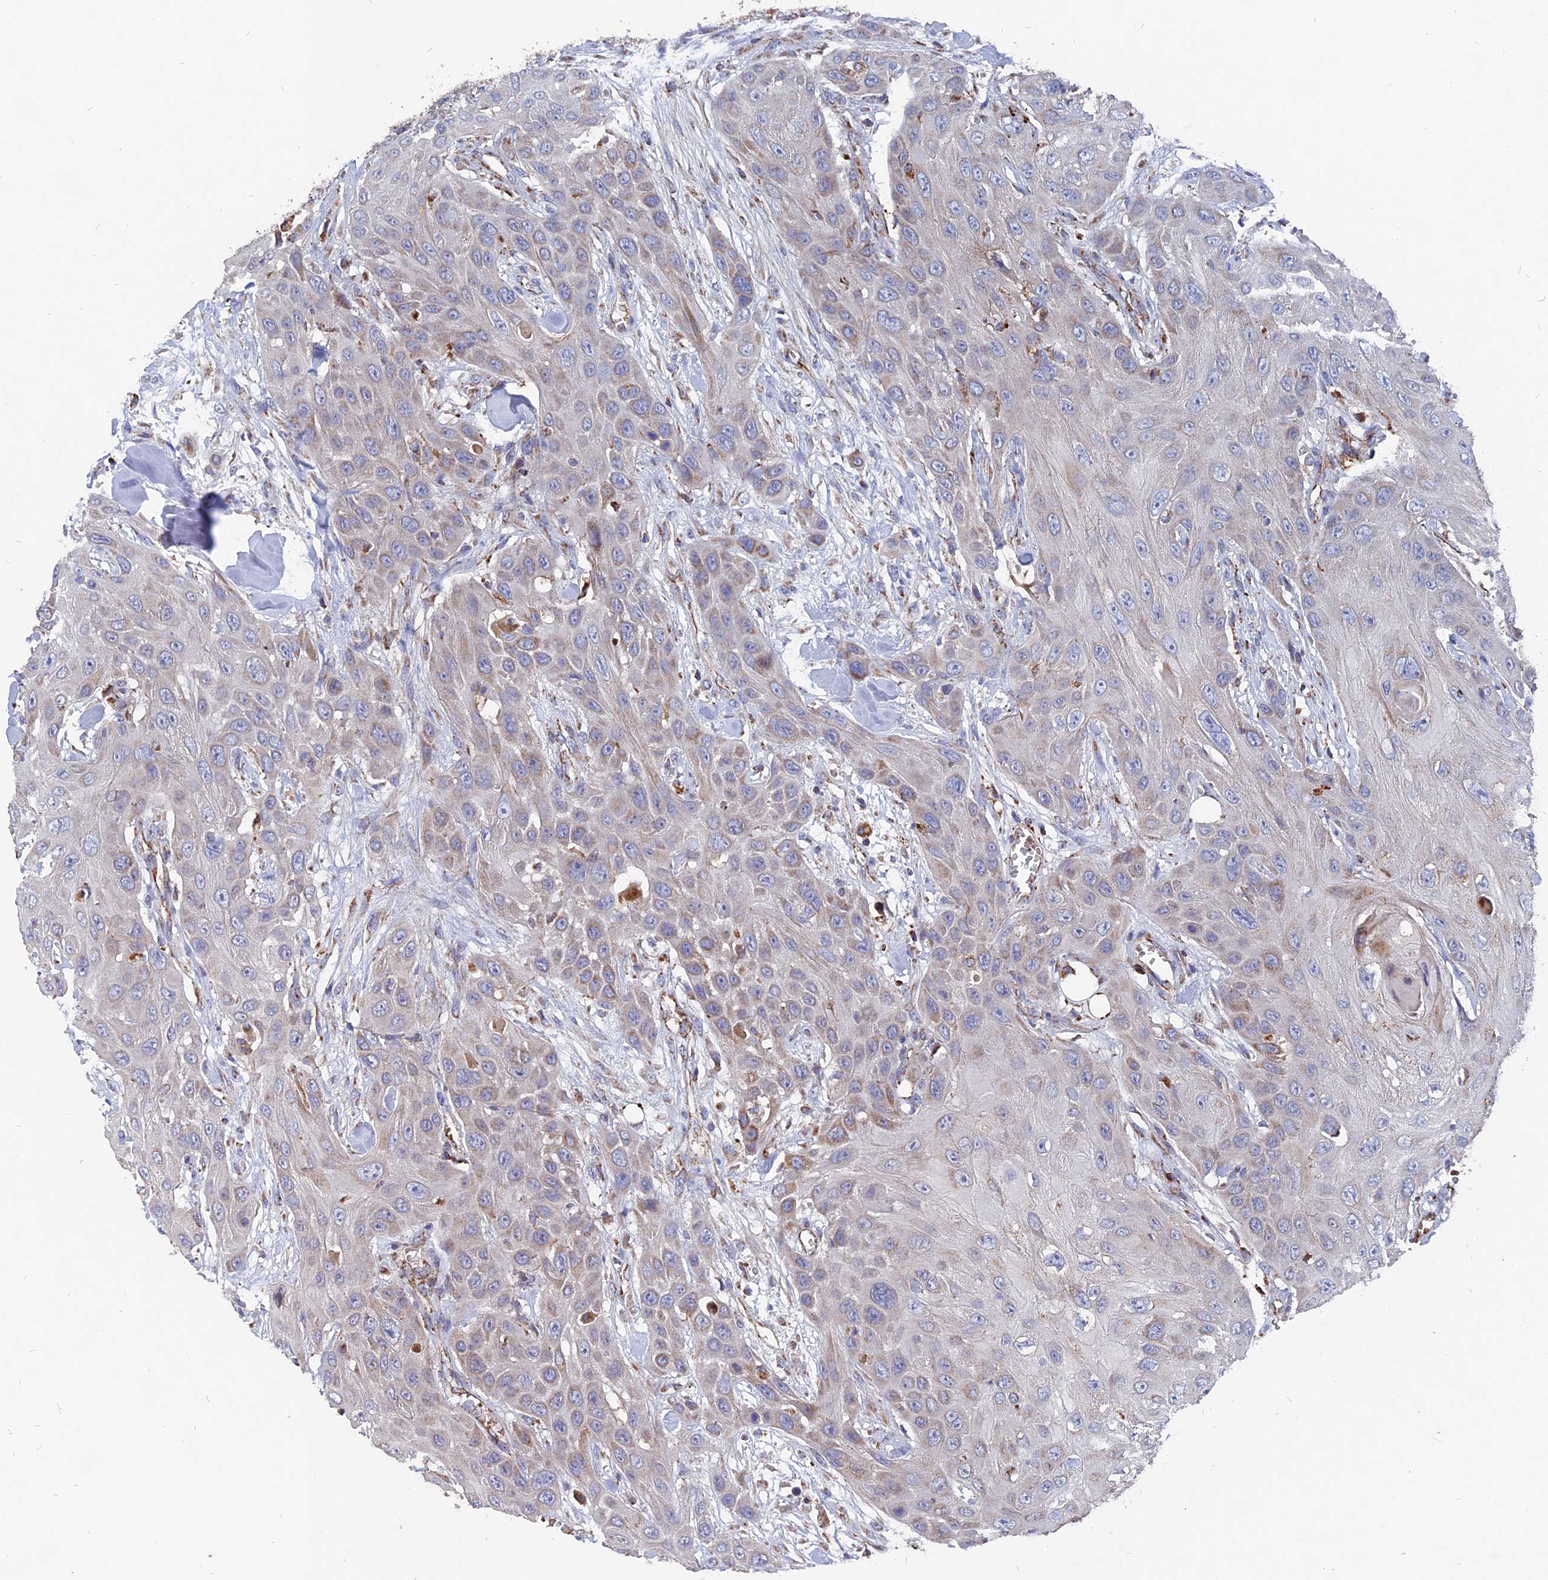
{"staining": {"intensity": "weak", "quantity": "<25%", "location": "cytoplasmic/membranous"}, "tissue": "head and neck cancer", "cell_type": "Tumor cells", "image_type": "cancer", "snomed": [{"axis": "morphology", "description": "Squamous cell carcinoma, NOS"}, {"axis": "topography", "description": "Head-Neck"}], "caption": "Protein analysis of head and neck squamous cell carcinoma demonstrates no significant staining in tumor cells.", "gene": "TGFA", "patient": {"sex": "male", "age": 81}}